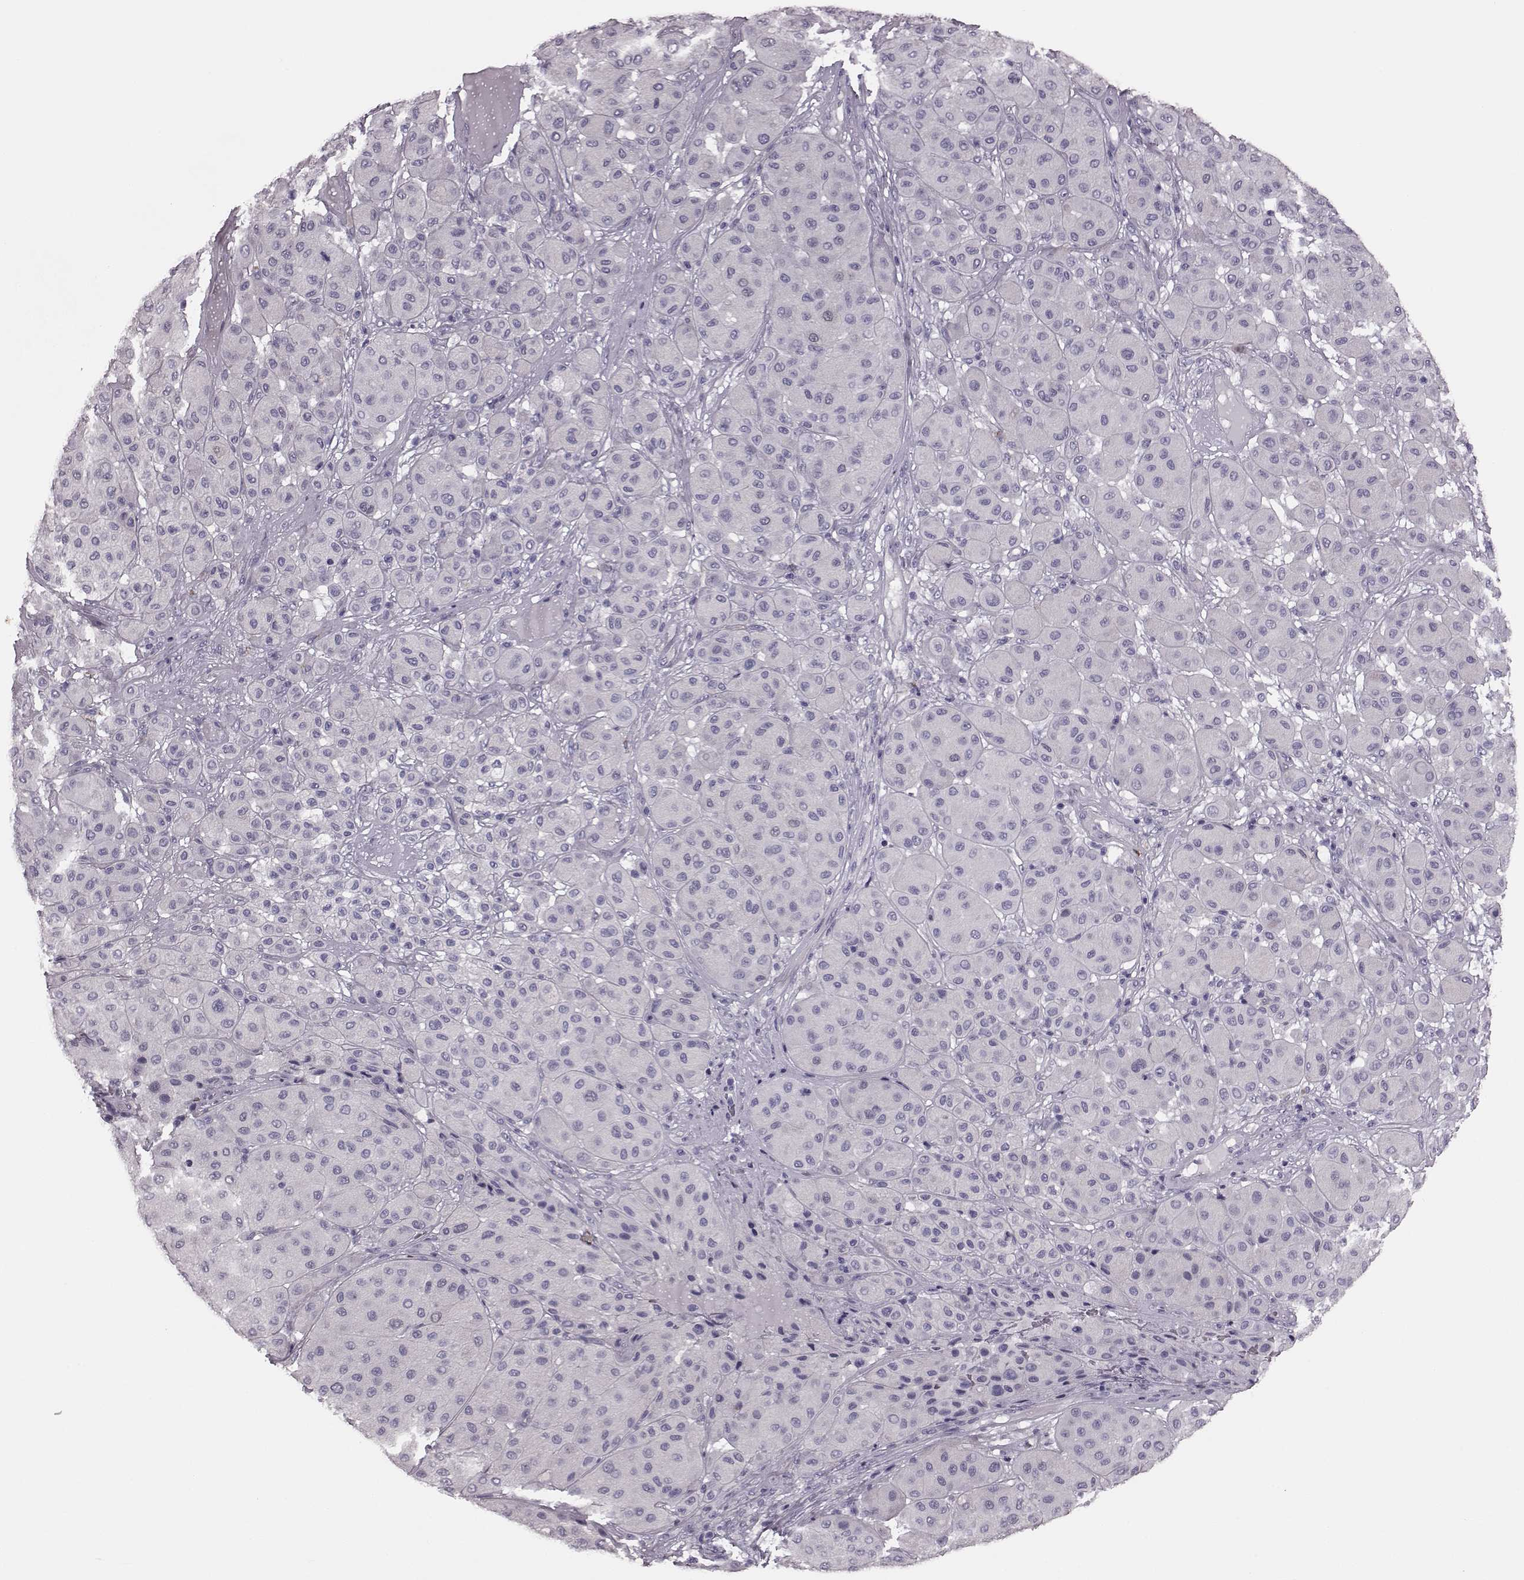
{"staining": {"intensity": "negative", "quantity": "none", "location": "none"}, "tissue": "melanoma", "cell_type": "Tumor cells", "image_type": "cancer", "snomed": [{"axis": "morphology", "description": "Malignant melanoma, Metastatic site"}, {"axis": "topography", "description": "Smooth muscle"}], "caption": "A micrograph of melanoma stained for a protein reveals no brown staining in tumor cells.", "gene": "SNTG1", "patient": {"sex": "male", "age": 41}}